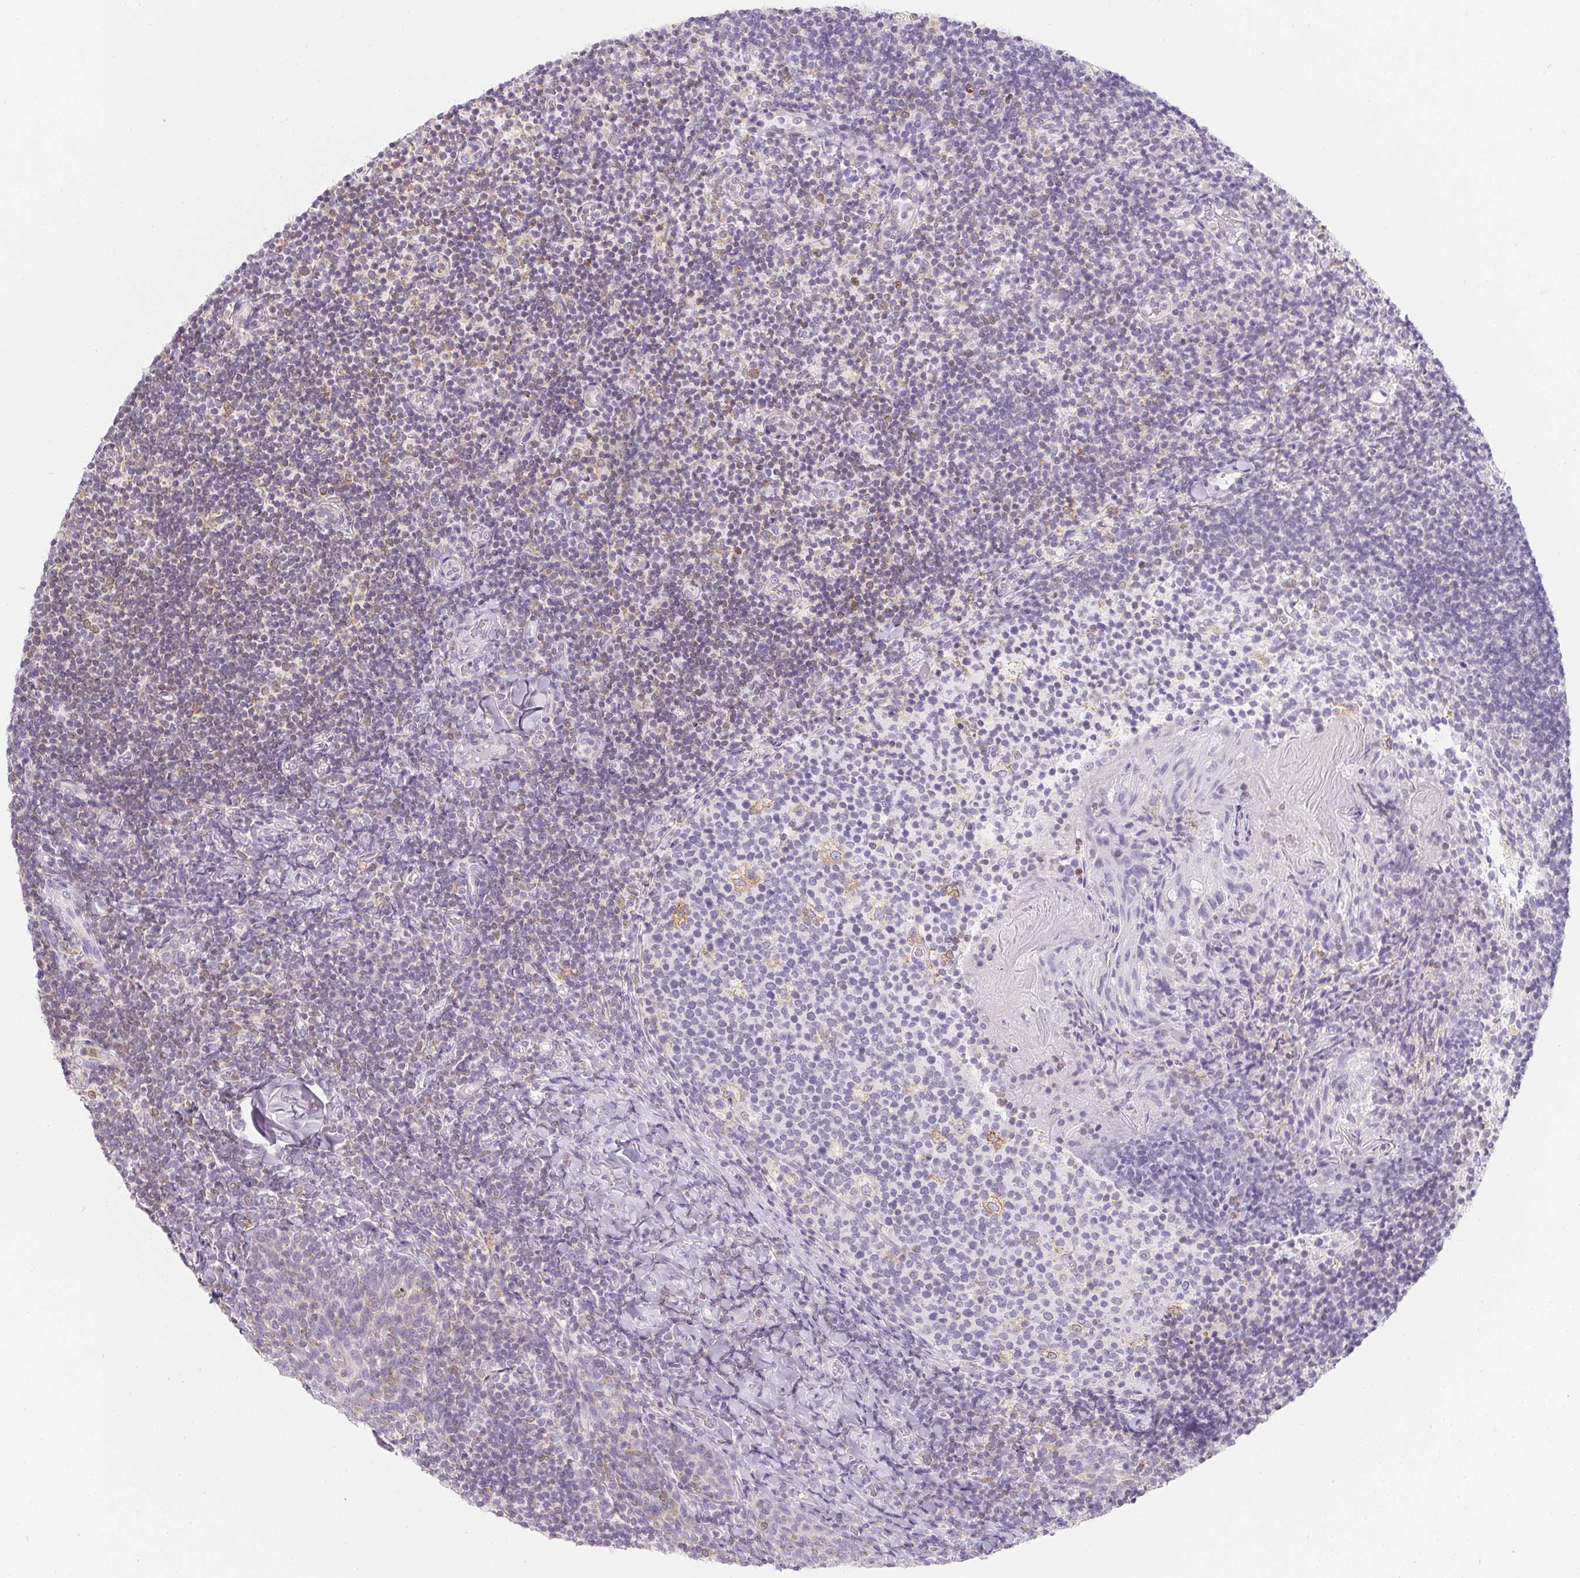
{"staining": {"intensity": "negative", "quantity": "none", "location": "none"}, "tissue": "tonsil", "cell_type": "Germinal center cells", "image_type": "normal", "snomed": [{"axis": "morphology", "description": "Normal tissue, NOS"}, {"axis": "topography", "description": "Tonsil"}], "caption": "High power microscopy photomicrograph of an immunohistochemistry histopathology image of normal tonsil, revealing no significant staining in germinal center cells. (DAB immunohistochemistry with hematoxylin counter stain).", "gene": "SOAT1", "patient": {"sex": "female", "age": 10}}